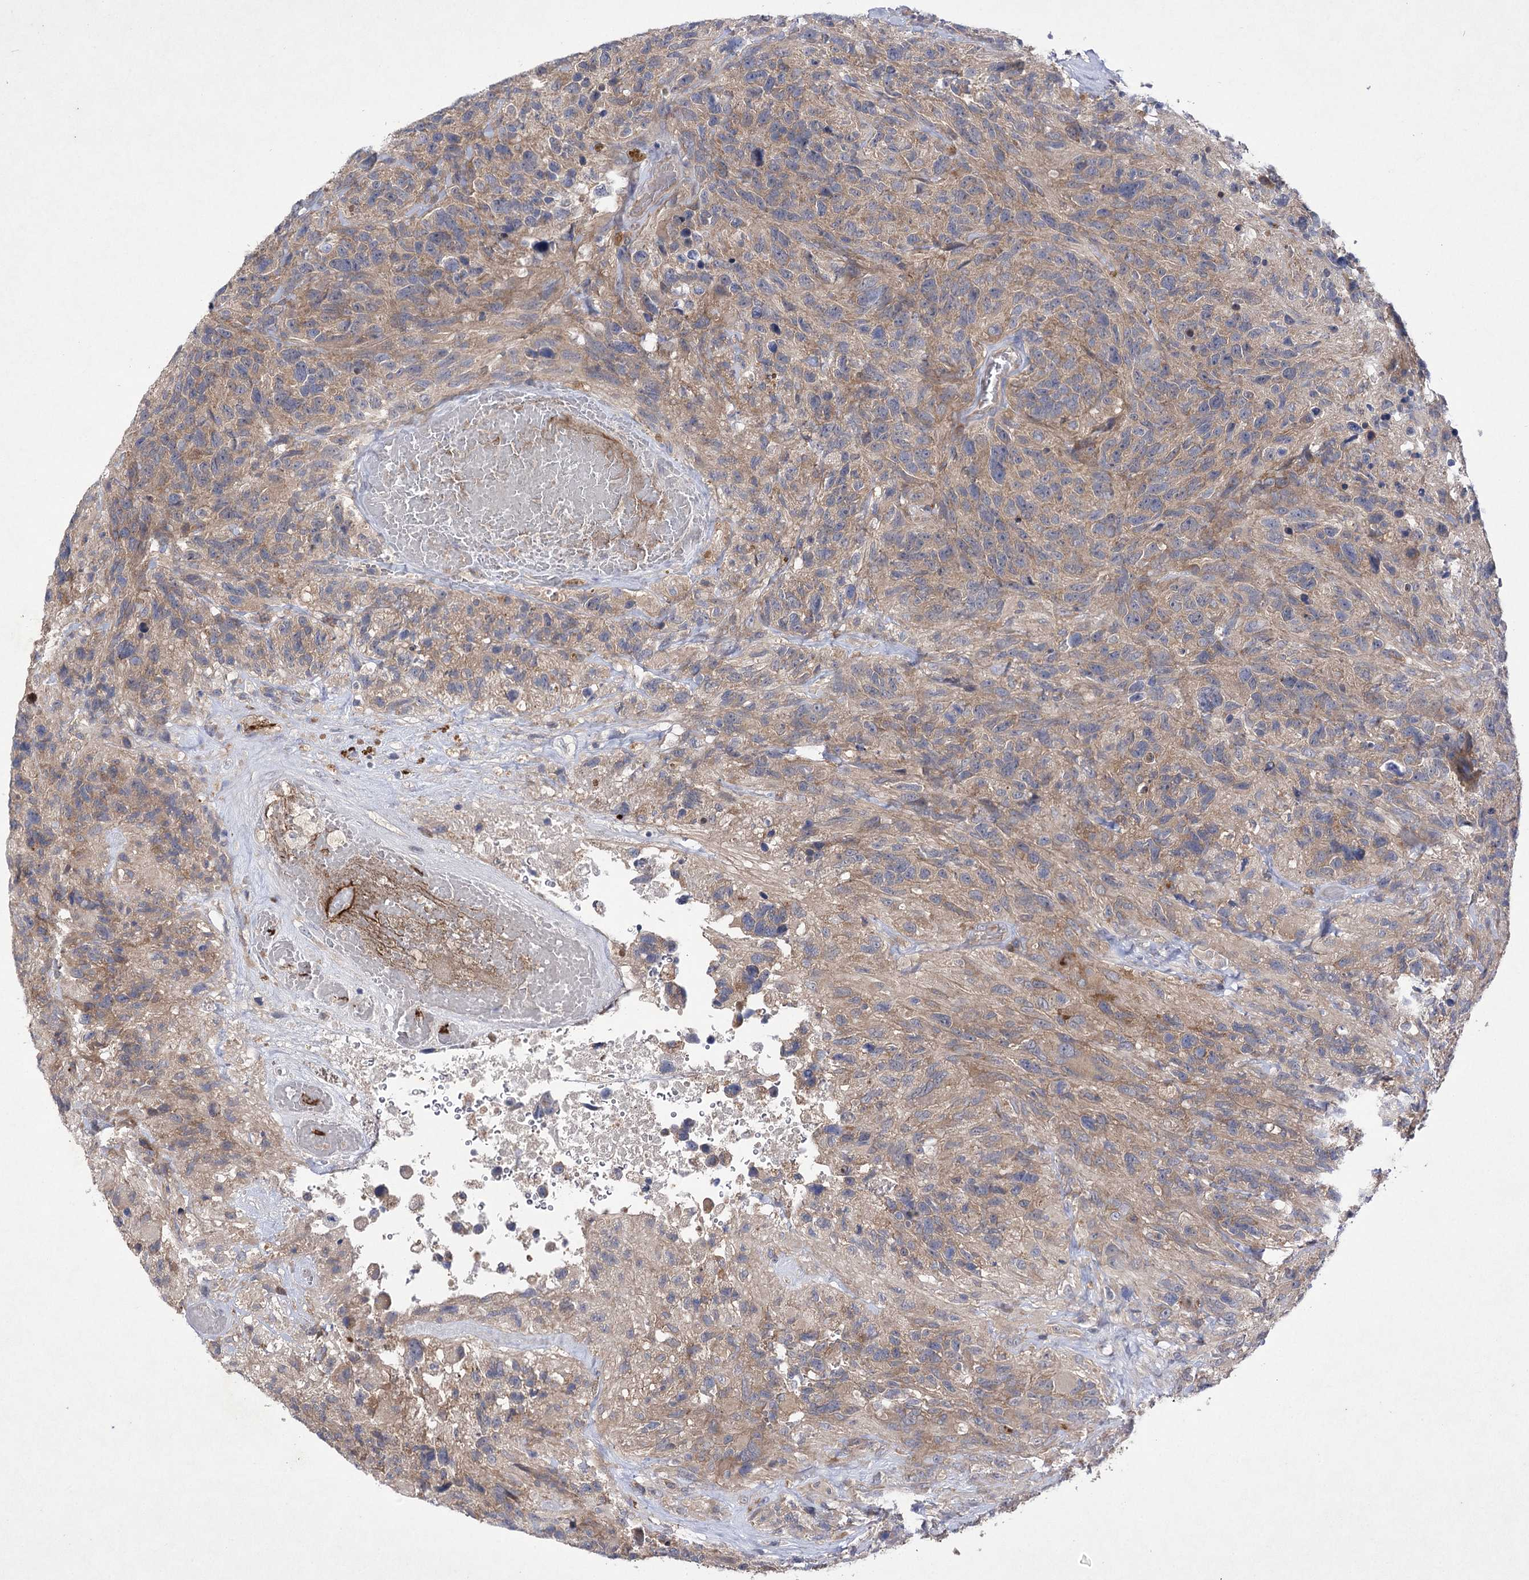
{"staining": {"intensity": "moderate", "quantity": ">75%", "location": "cytoplasmic/membranous"}, "tissue": "glioma", "cell_type": "Tumor cells", "image_type": "cancer", "snomed": [{"axis": "morphology", "description": "Glioma, malignant, High grade"}, {"axis": "topography", "description": "Brain"}], "caption": "Brown immunohistochemical staining in human glioma displays moderate cytoplasmic/membranous staining in approximately >75% of tumor cells. Ihc stains the protein in brown and the nuclei are stained blue.", "gene": "BCR", "patient": {"sex": "male", "age": 69}}